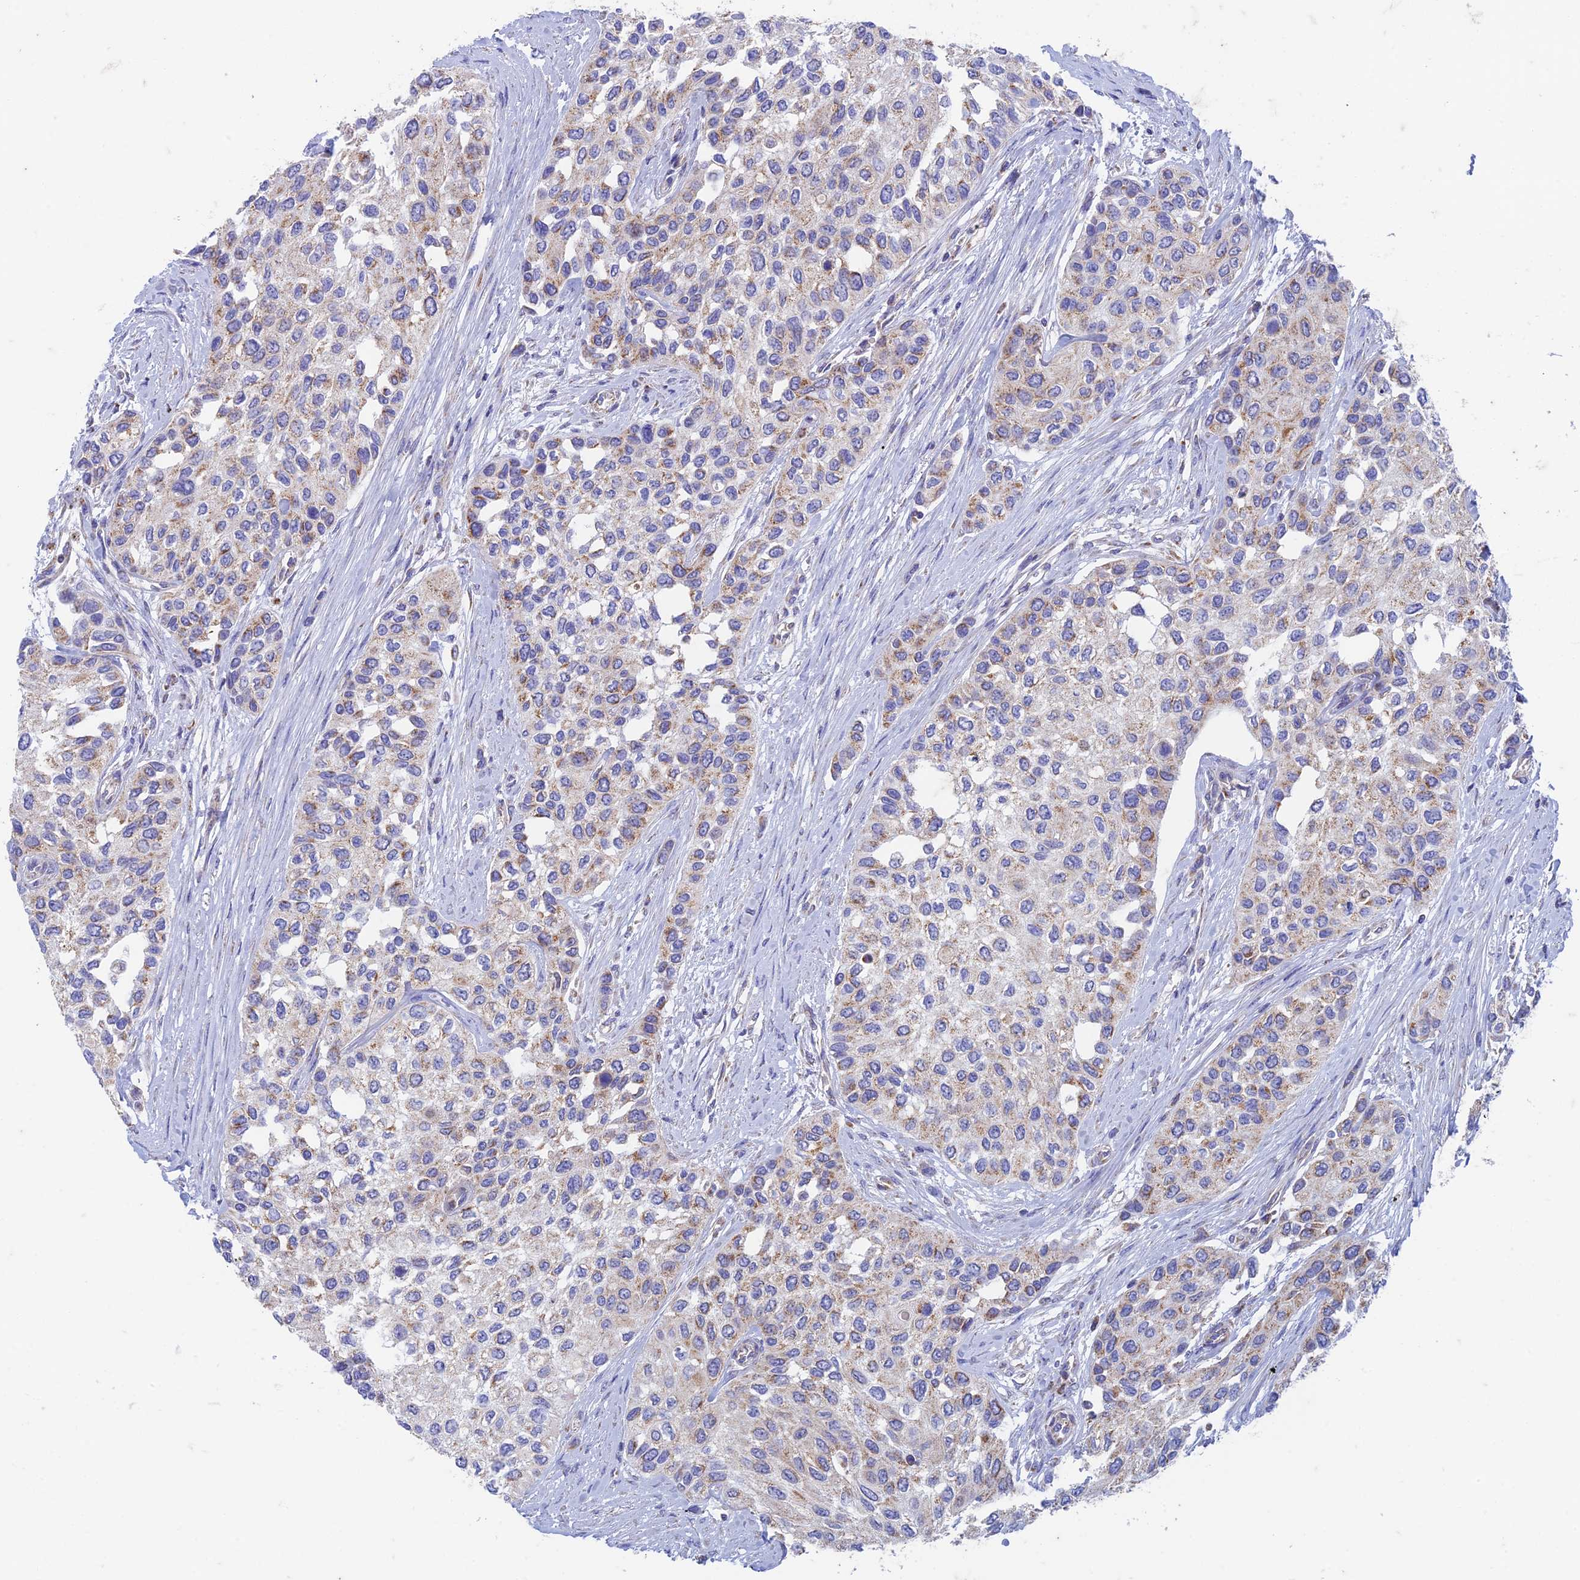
{"staining": {"intensity": "weak", "quantity": "25%-75%", "location": "cytoplasmic/membranous"}, "tissue": "urothelial cancer", "cell_type": "Tumor cells", "image_type": "cancer", "snomed": [{"axis": "morphology", "description": "Normal tissue, NOS"}, {"axis": "morphology", "description": "Urothelial carcinoma, High grade"}, {"axis": "topography", "description": "Vascular tissue"}, {"axis": "topography", "description": "Urinary bladder"}], "caption": "Human urothelial cancer stained with a protein marker reveals weak staining in tumor cells.", "gene": "ZNF181", "patient": {"sex": "female", "age": 56}}